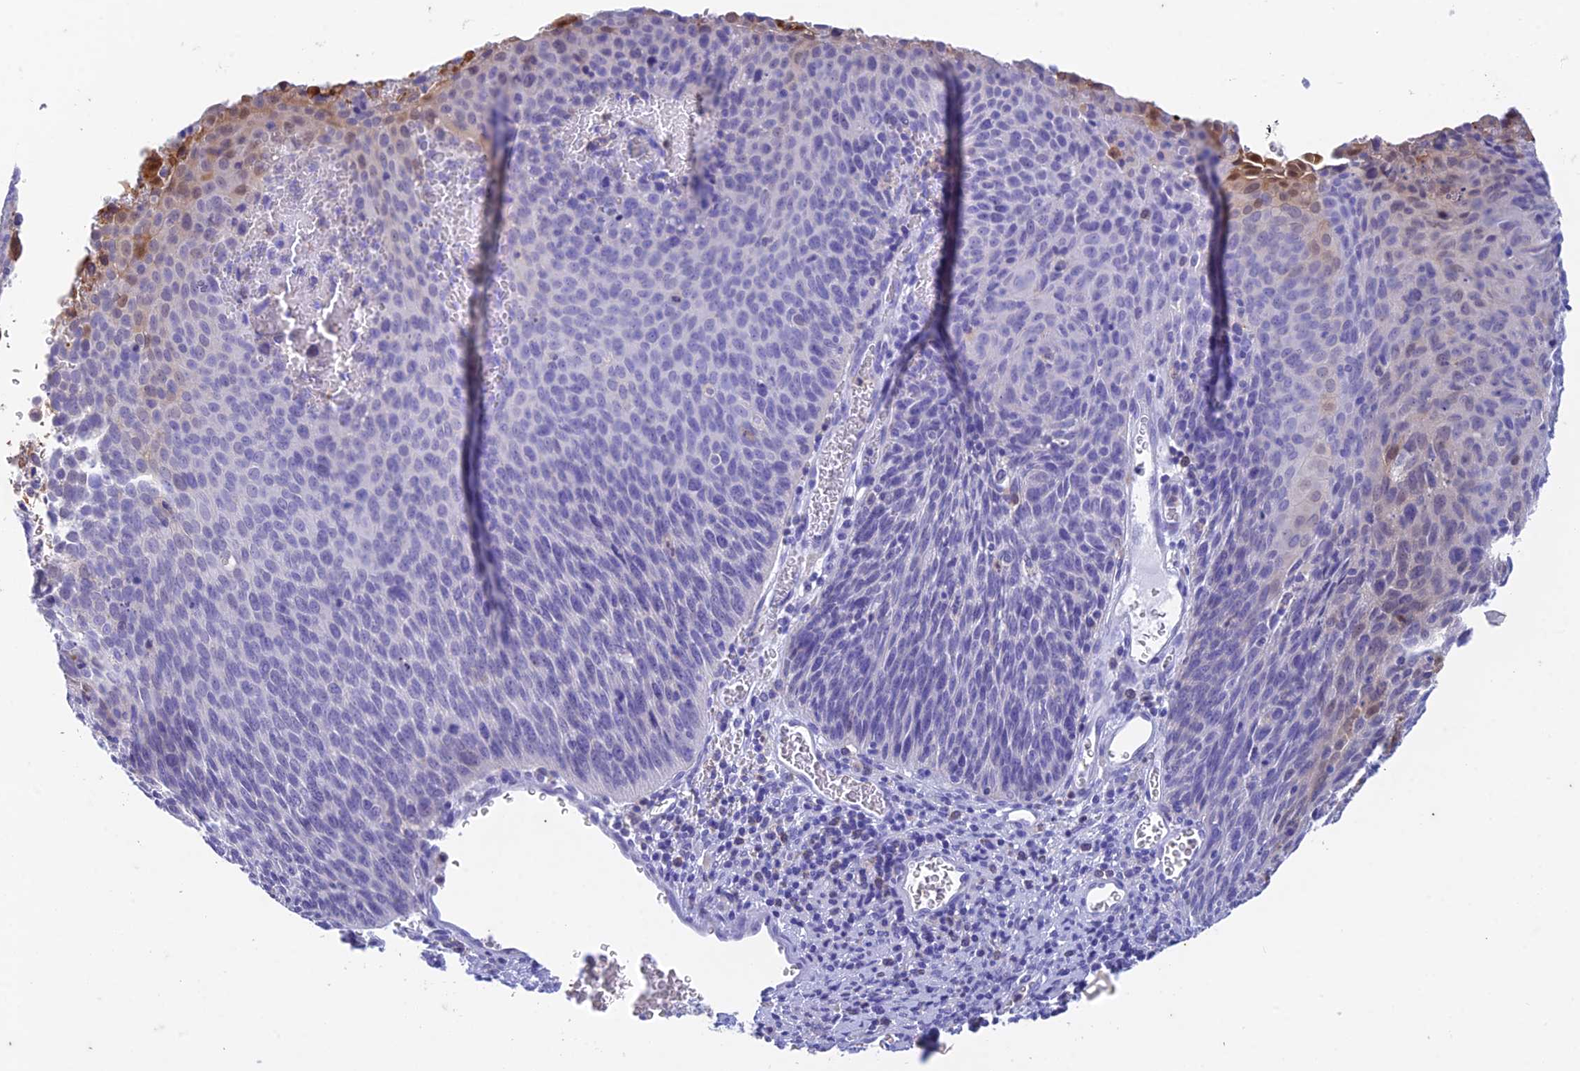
{"staining": {"intensity": "negative", "quantity": "none", "location": "none"}, "tissue": "cervical cancer", "cell_type": "Tumor cells", "image_type": "cancer", "snomed": [{"axis": "morphology", "description": "Squamous cell carcinoma, NOS"}, {"axis": "topography", "description": "Cervix"}], "caption": "DAB immunohistochemical staining of squamous cell carcinoma (cervical) displays no significant positivity in tumor cells.", "gene": "FGF7", "patient": {"sex": "female", "age": 55}}